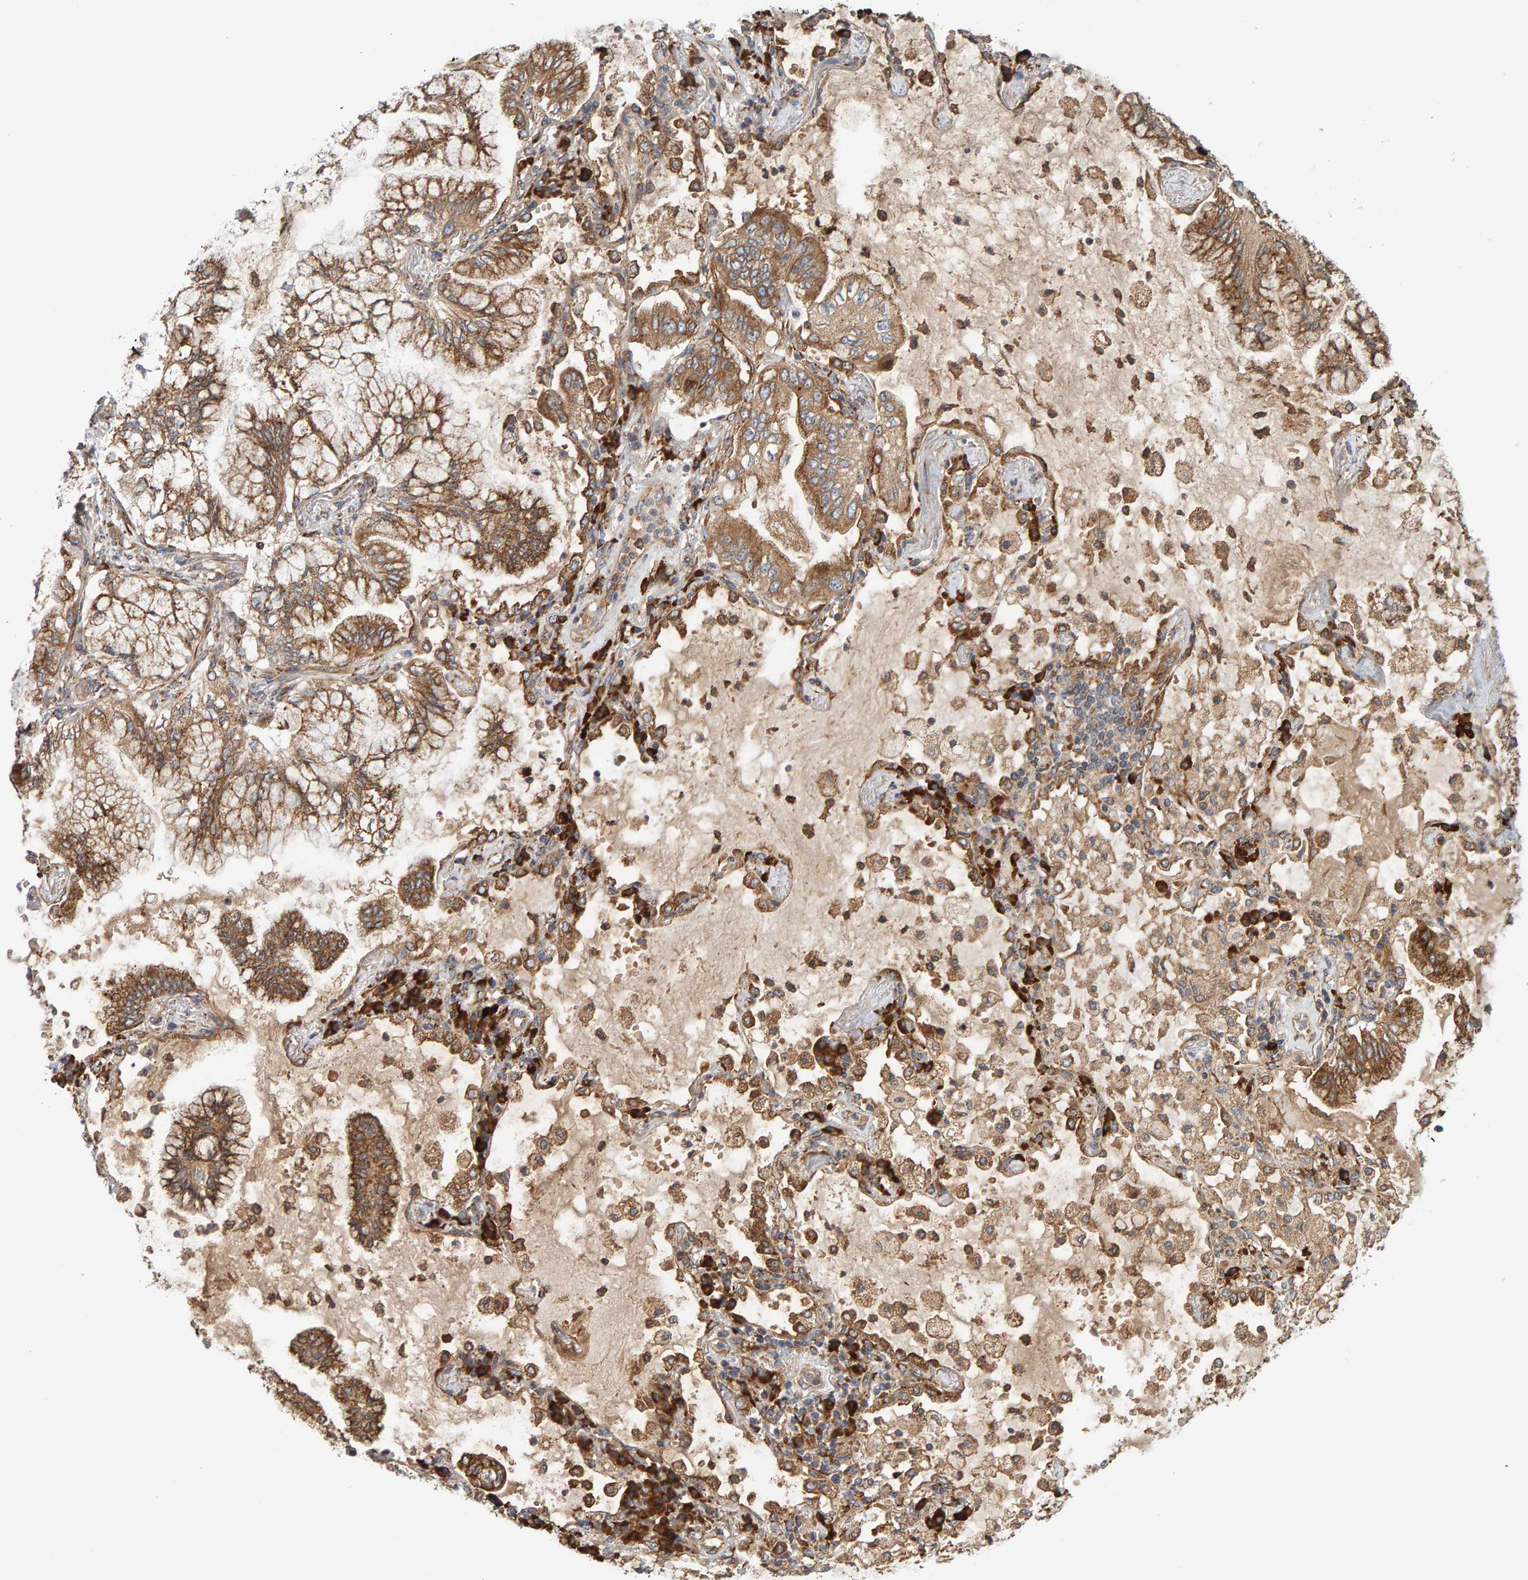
{"staining": {"intensity": "moderate", "quantity": ">75%", "location": "cytoplasmic/membranous"}, "tissue": "lung cancer", "cell_type": "Tumor cells", "image_type": "cancer", "snomed": [{"axis": "morphology", "description": "Adenocarcinoma, NOS"}, {"axis": "topography", "description": "Lung"}], "caption": "Lung cancer stained for a protein exhibits moderate cytoplasmic/membranous positivity in tumor cells.", "gene": "BAIAP2", "patient": {"sex": "female", "age": 70}}